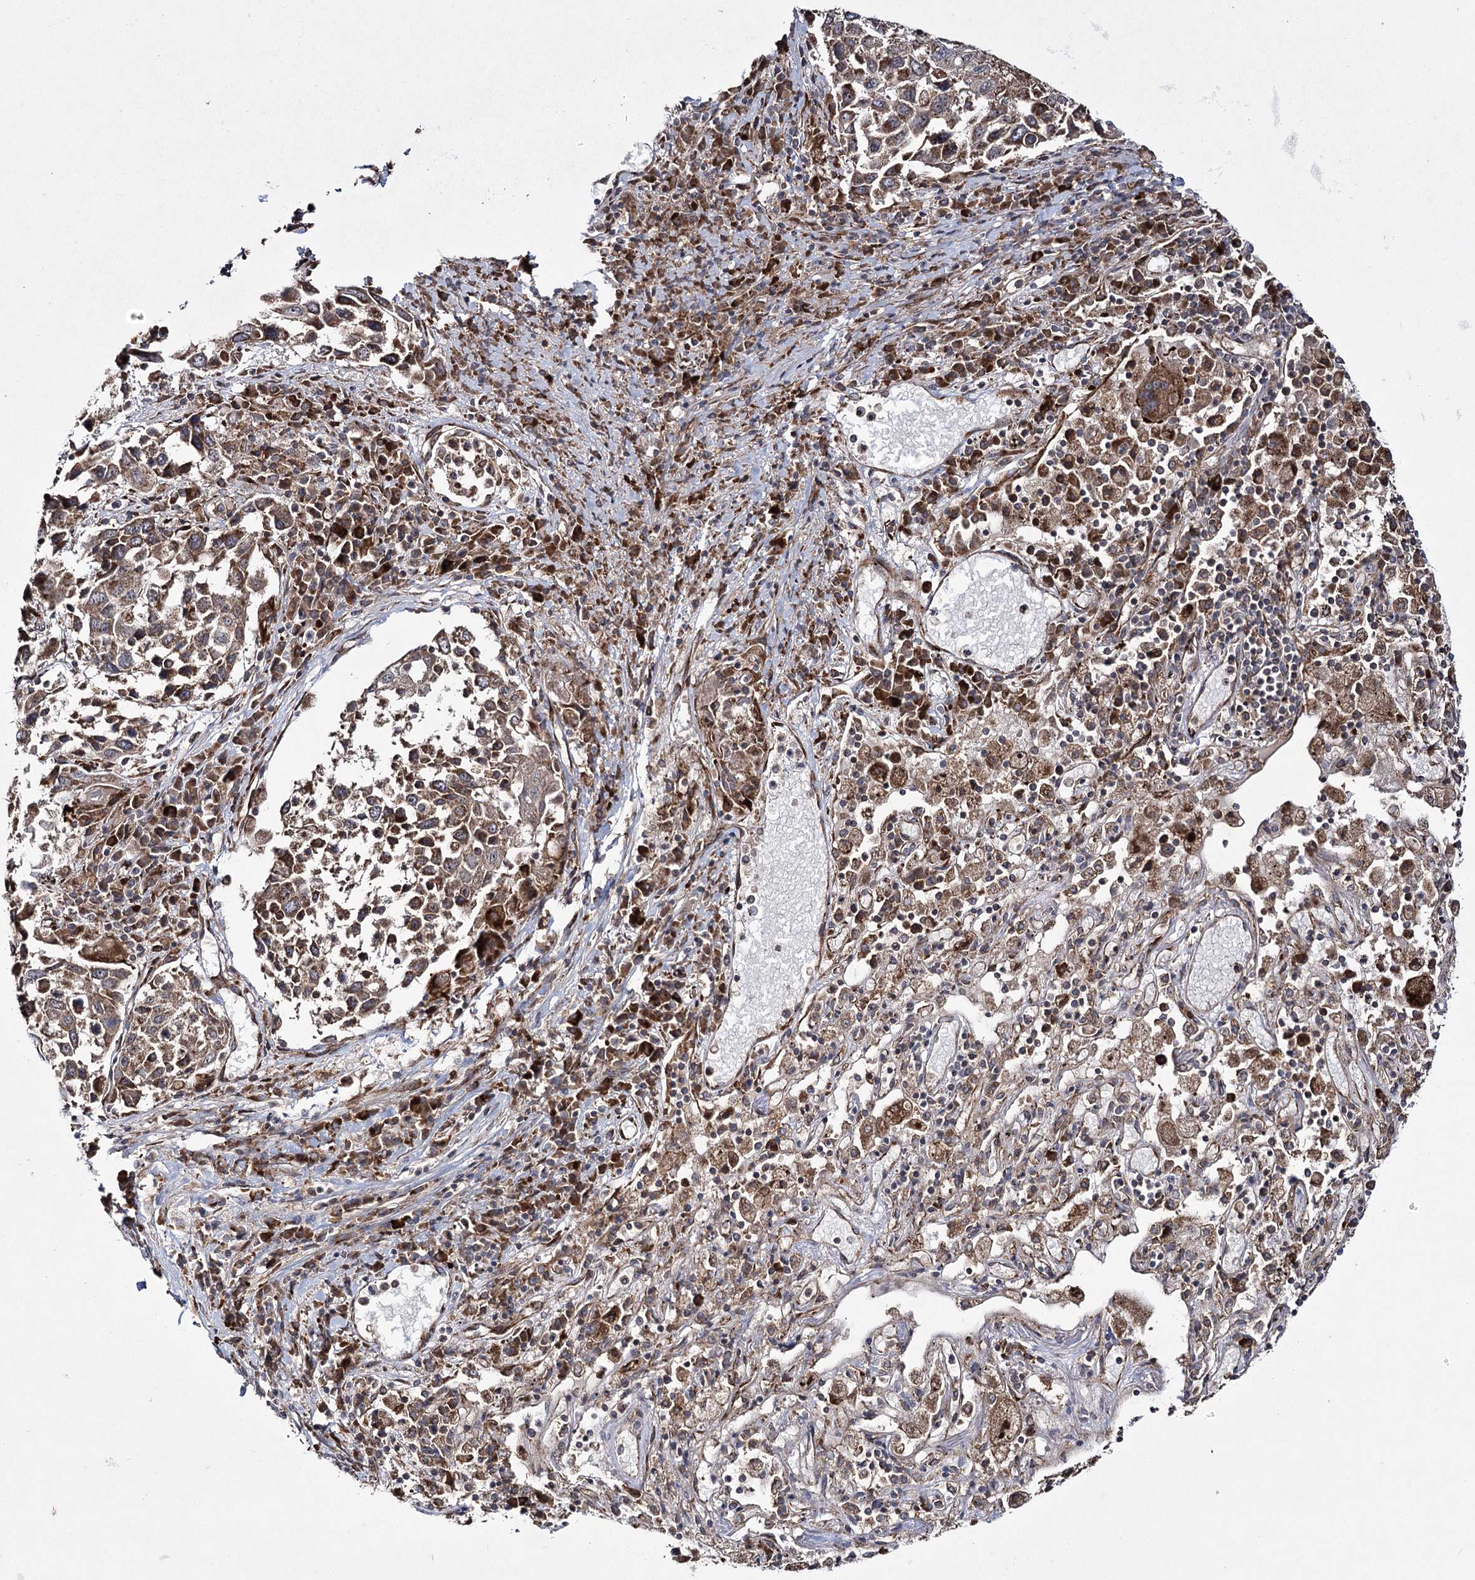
{"staining": {"intensity": "moderate", "quantity": ">75%", "location": "cytoplasmic/membranous"}, "tissue": "lung cancer", "cell_type": "Tumor cells", "image_type": "cancer", "snomed": [{"axis": "morphology", "description": "Squamous cell carcinoma, NOS"}, {"axis": "topography", "description": "Lung"}], "caption": "IHC of human lung cancer exhibits medium levels of moderate cytoplasmic/membranous staining in about >75% of tumor cells. Nuclei are stained in blue.", "gene": "HECTD2", "patient": {"sex": "male", "age": 65}}